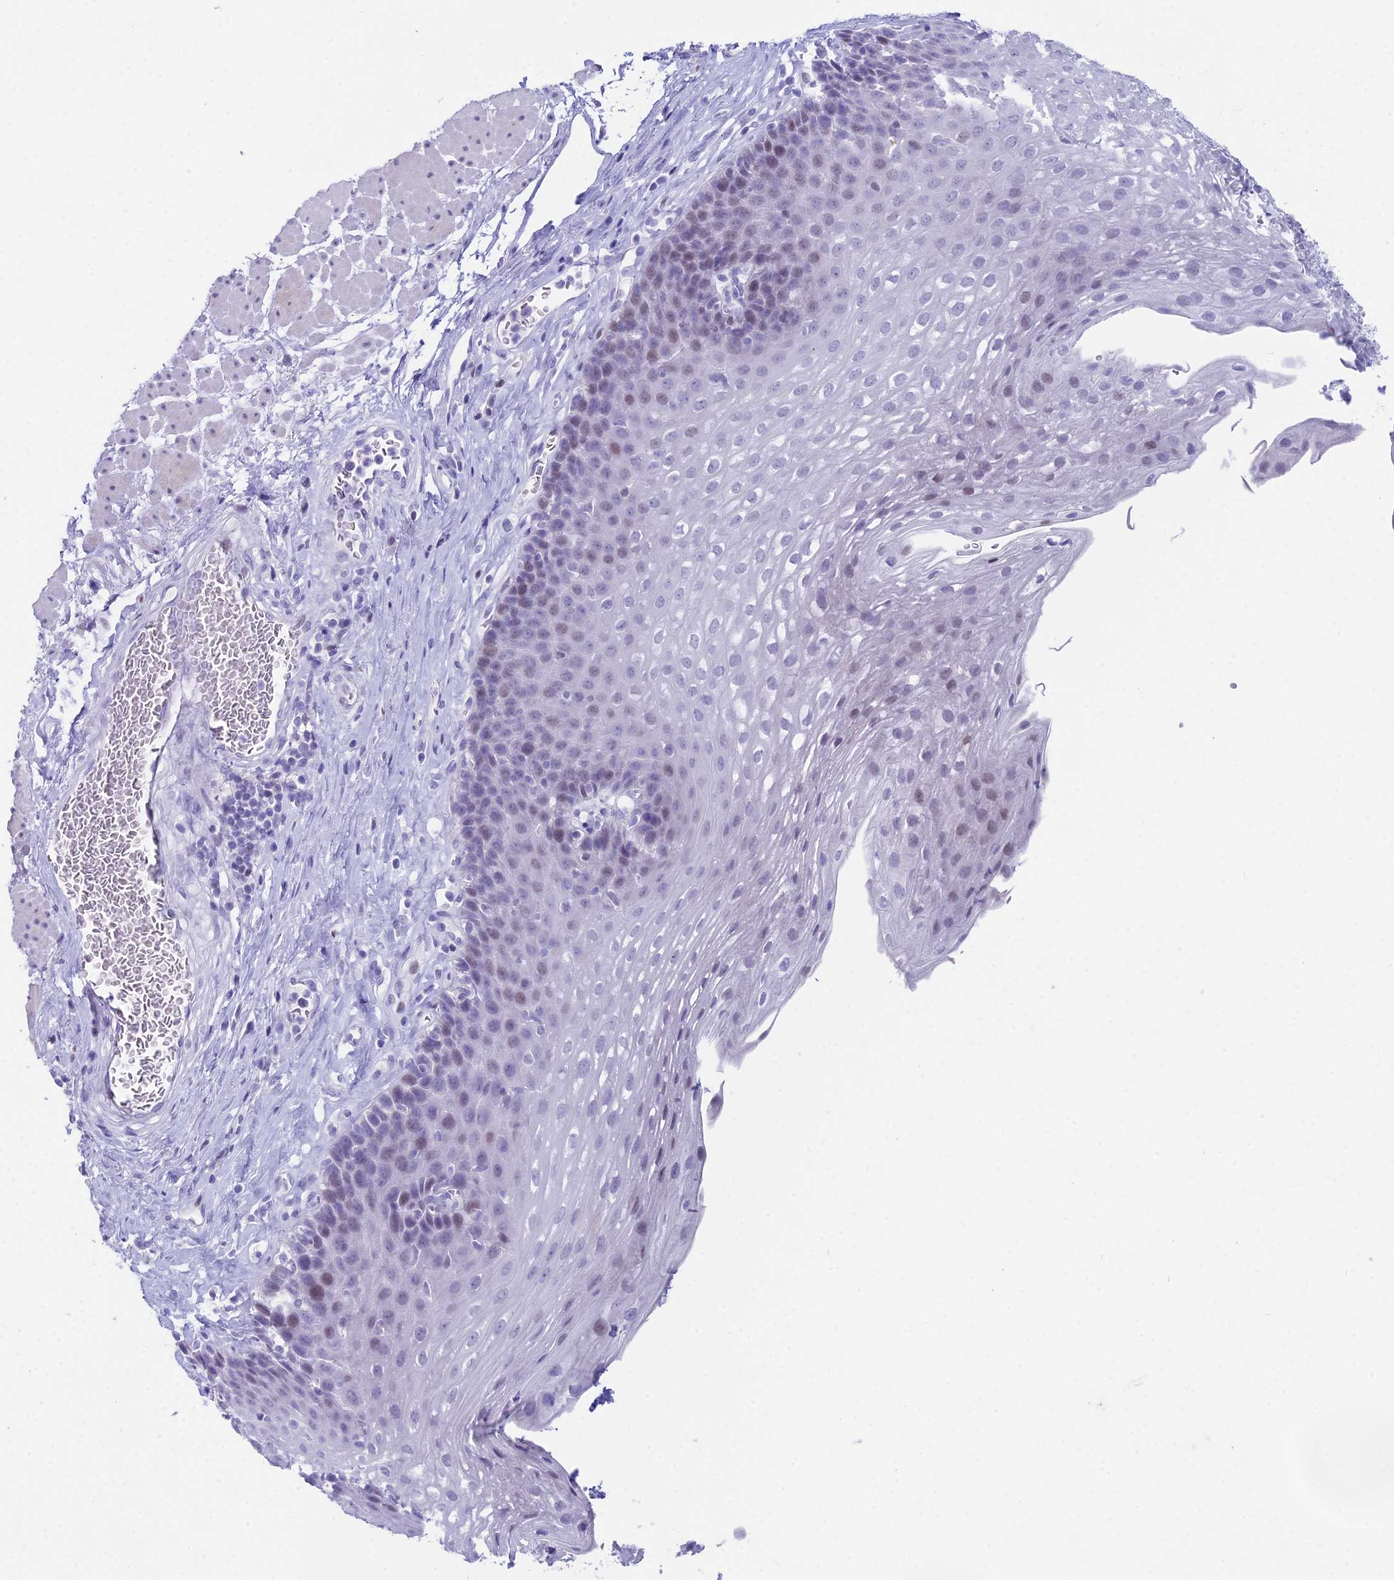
{"staining": {"intensity": "weak", "quantity": "<25%", "location": "nuclear"}, "tissue": "esophagus", "cell_type": "Squamous epithelial cells", "image_type": "normal", "snomed": [{"axis": "morphology", "description": "Normal tissue, NOS"}, {"axis": "topography", "description": "Esophagus"}], "caption": "Esophagus was stained to show a protein in brown. There is no significant positivity in squamous epithelial cells.", "gene": "CC2D2A", "patient": {"sex": "female", "age": 66}}